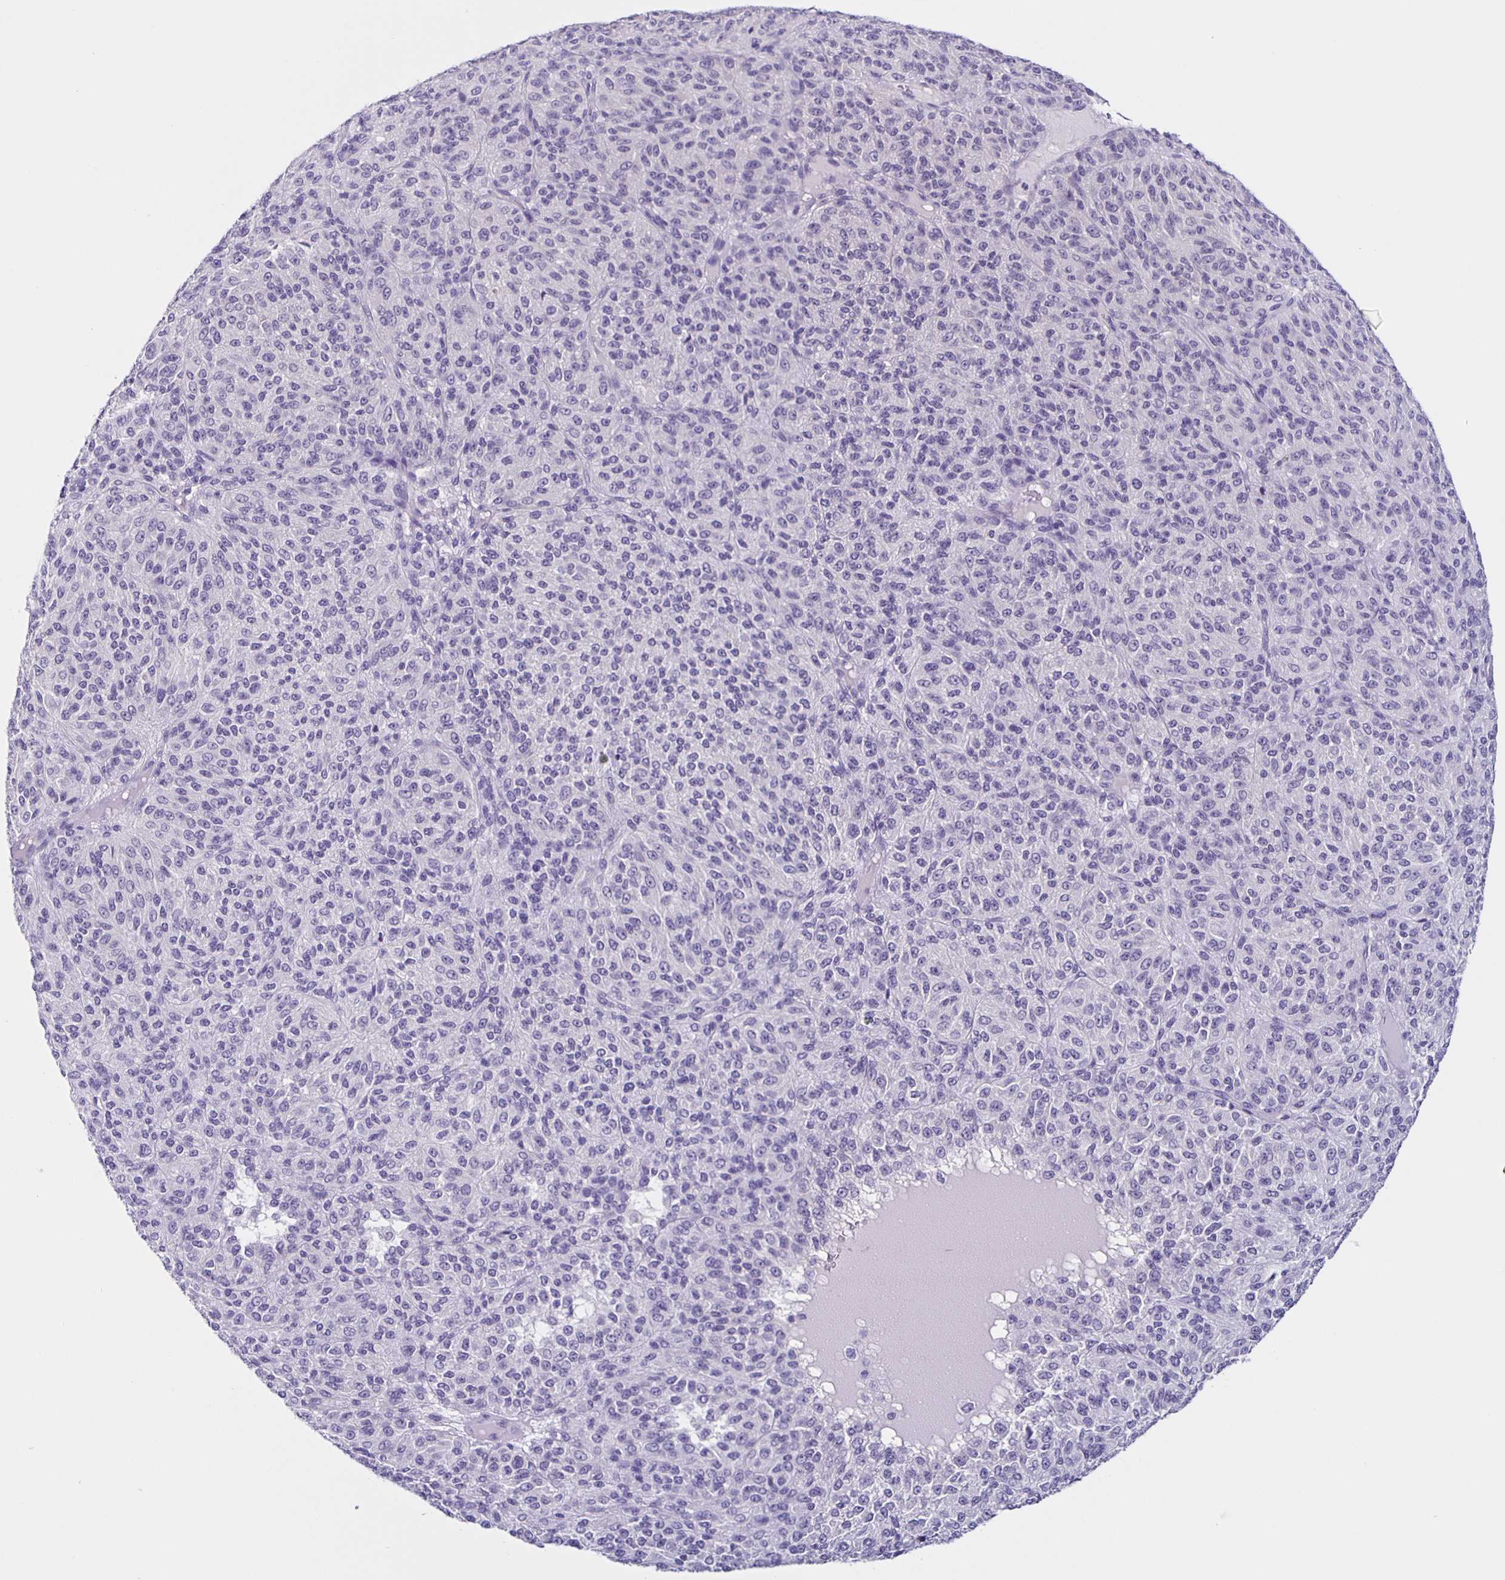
{"staining": {"intensity": "negative", "quantity": "none", "location": "none"}, "tissue": "melanoma", "cell_type": "Tumor cells", "image_type": "cancer", "snomed": [{"axis": "morphology", "description": "Malignant melanoma, Metastatic site"}, {"axis": "topography", "description": "Brain"}], "caption": "Protein analysis of melanoma displays no significant staining in tumor cells. Brightfield microscopy of immunohistochemistry (IHC) stained with DAB (brown) and hematoxylin (blue), captured at high magnification.", "gene": "SLC12A3", "patient": {"sex": "female", "age": 56}}